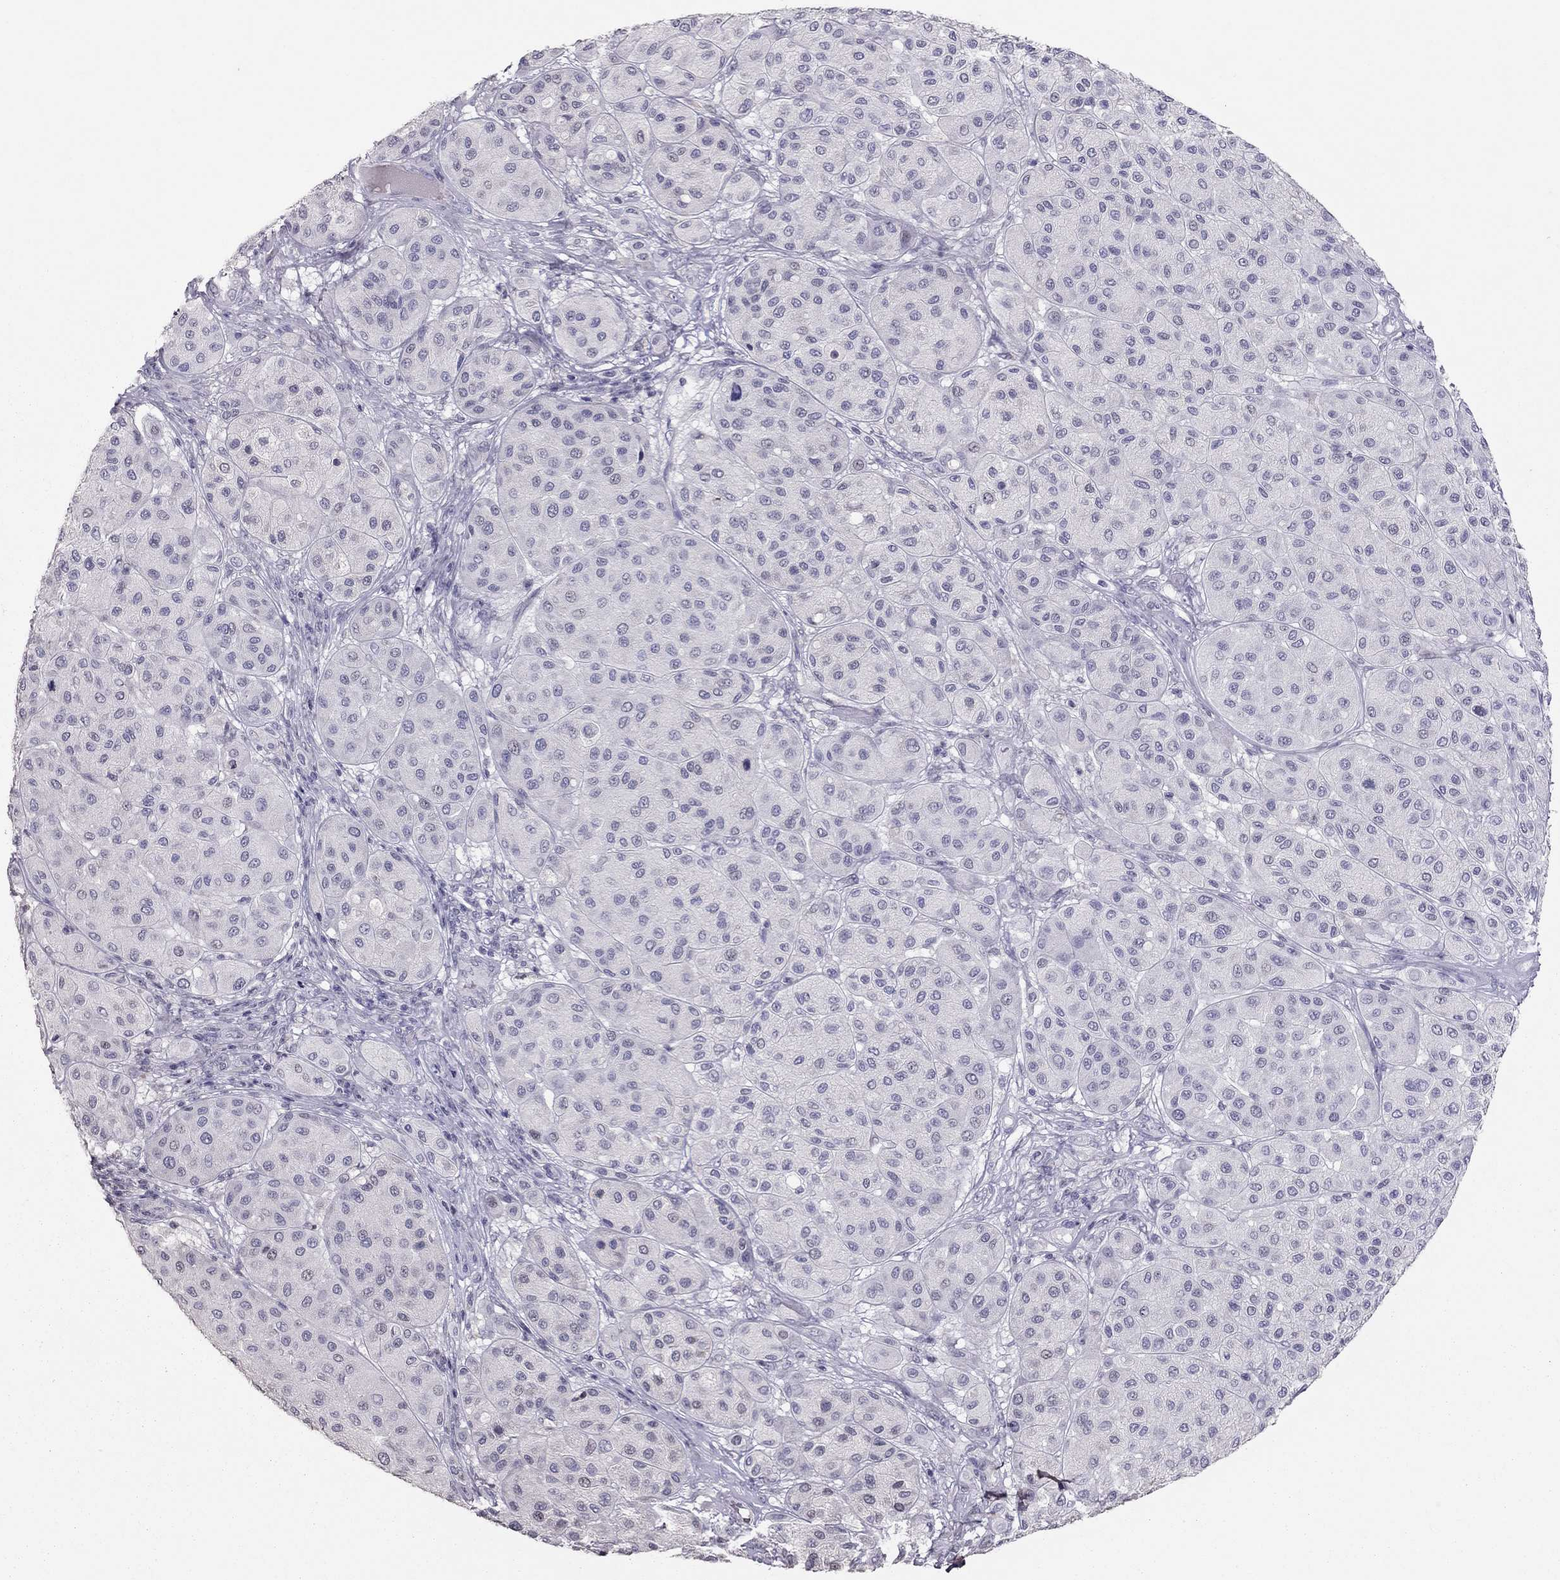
{"staining": {"intensity": "negative", "quantity": "none", "location": "none"}, "tissue": "melanoma", "cell_type": "Tumor cells", "image_type": "cancer", "snomed": [{"axis": "morphology", "description": "Malignant melanoma, Metastatic site"}, {"axis": "topography", "description": "Smooth muscle"}], "caption": "There is no significant expression in tumor cells of malignant melanoma (metastatic site). The staining was performed using DAB to visualize the protein expression in brown, while the nuclei were stained in blue with hematoxylin (Magnification: 20x).", "gene": "TSHB", "patient": {"sex": "male", "age": 41}}